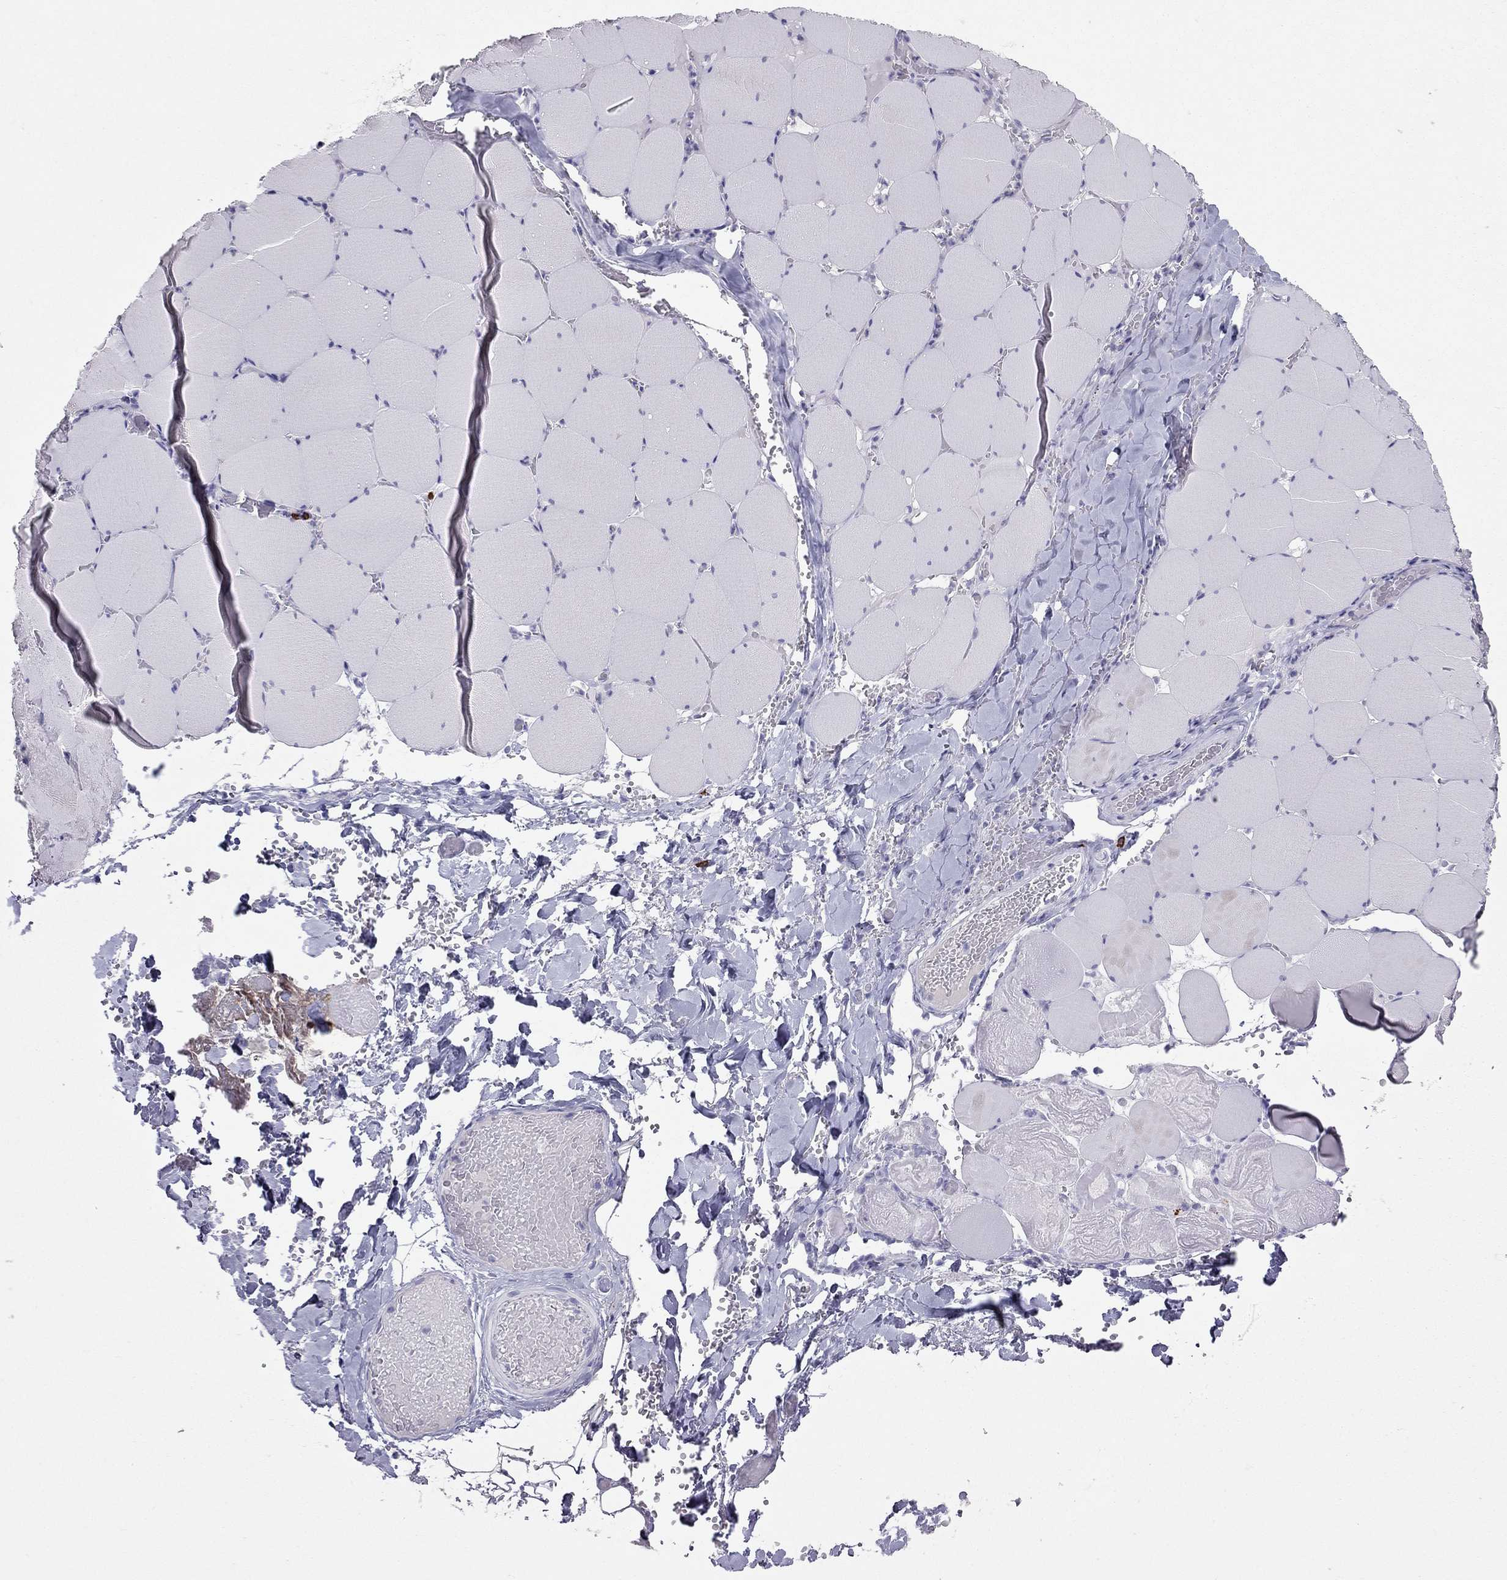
{"staining": {"intensity": "negative", "quantity": "none", "location": "none"}, "tissue": "skeletal muscle", "cell_type": "Myocytes", "image_type": "normal", "snomed": [{"axis": "morphology", "description": "Normal tissue, NOS"}, {"axis": "morphology", "description": "Malignant melanoma, Metastatic site"}, {"axis": "topography", "description": "Skeletal muscle"}], "caption": "A high-resolution photomicrograph shows immunohistochemistry (IHC) staining of benign skeletal muscle, which reveals no significant staining in myocytes. (DAB (3,3'-diaminobenzidine) immunohistochemistry with hematoxylin counter stain).", "gene": "IL17REL", "patient": {"sex": "male", "age": 50}}